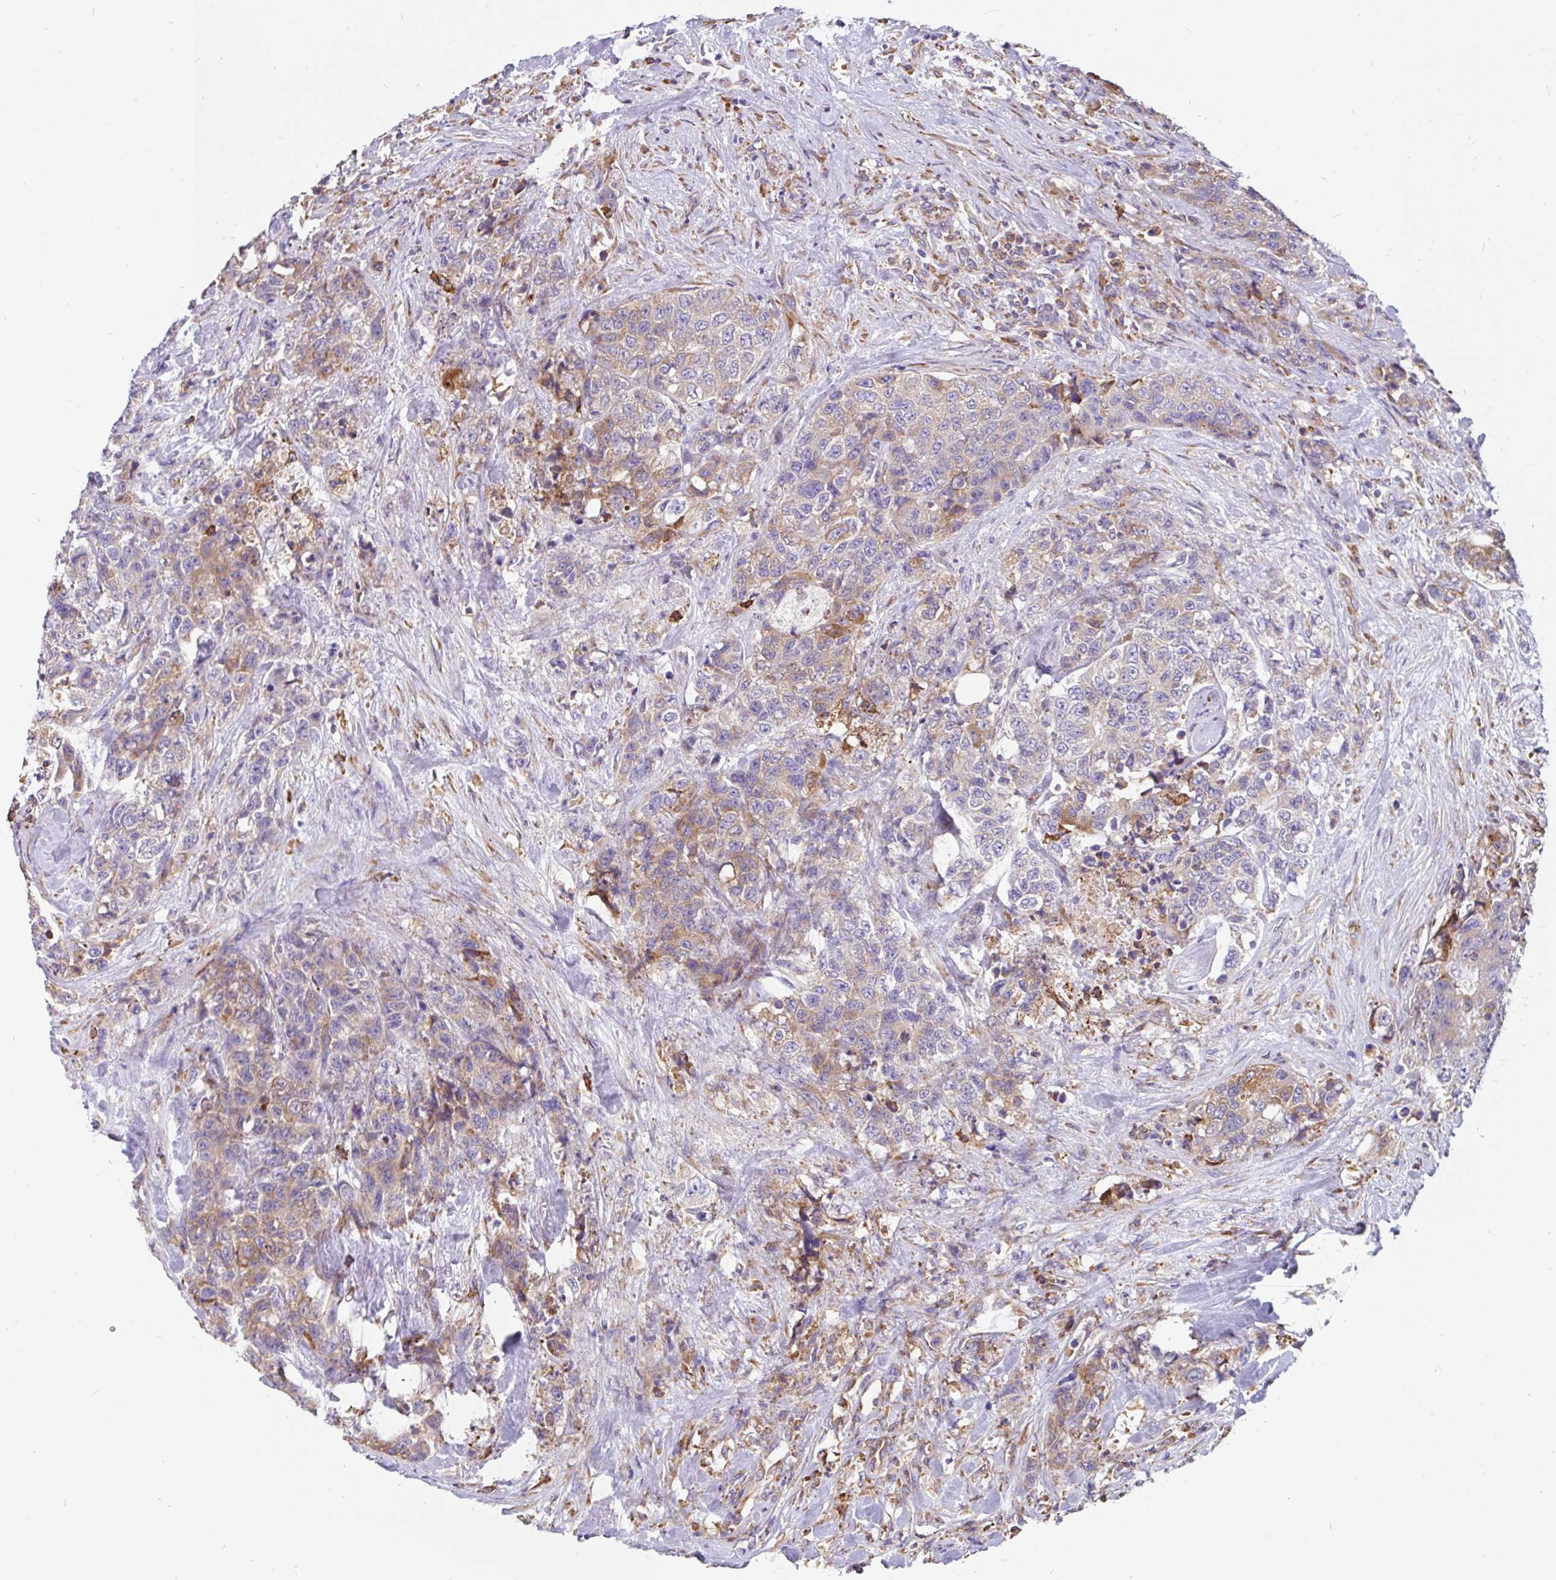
{"staining": {"intensity": "moderate", "quantity": "<25%", "location": "cytoplasmic/membranous"}, "tissue": "urothelial cancer", "cell_type": "Tumor cells", "image_type": "cancer", "snomed": [{"axis": "morphology", "description": "Urothelial carcinoma, High grade"}, {"axis": "topography", "description": "Urinary bladder"}], "caption": "Approximately <25% of tumor cells in human high-grade urothelial carcinoma reveal moderate cytoplasmic/membranous protein positivity as visualized by brown immunohistochemical staining.", "gene": "EML5", "patient": {"sex": "female", "age": 78}}